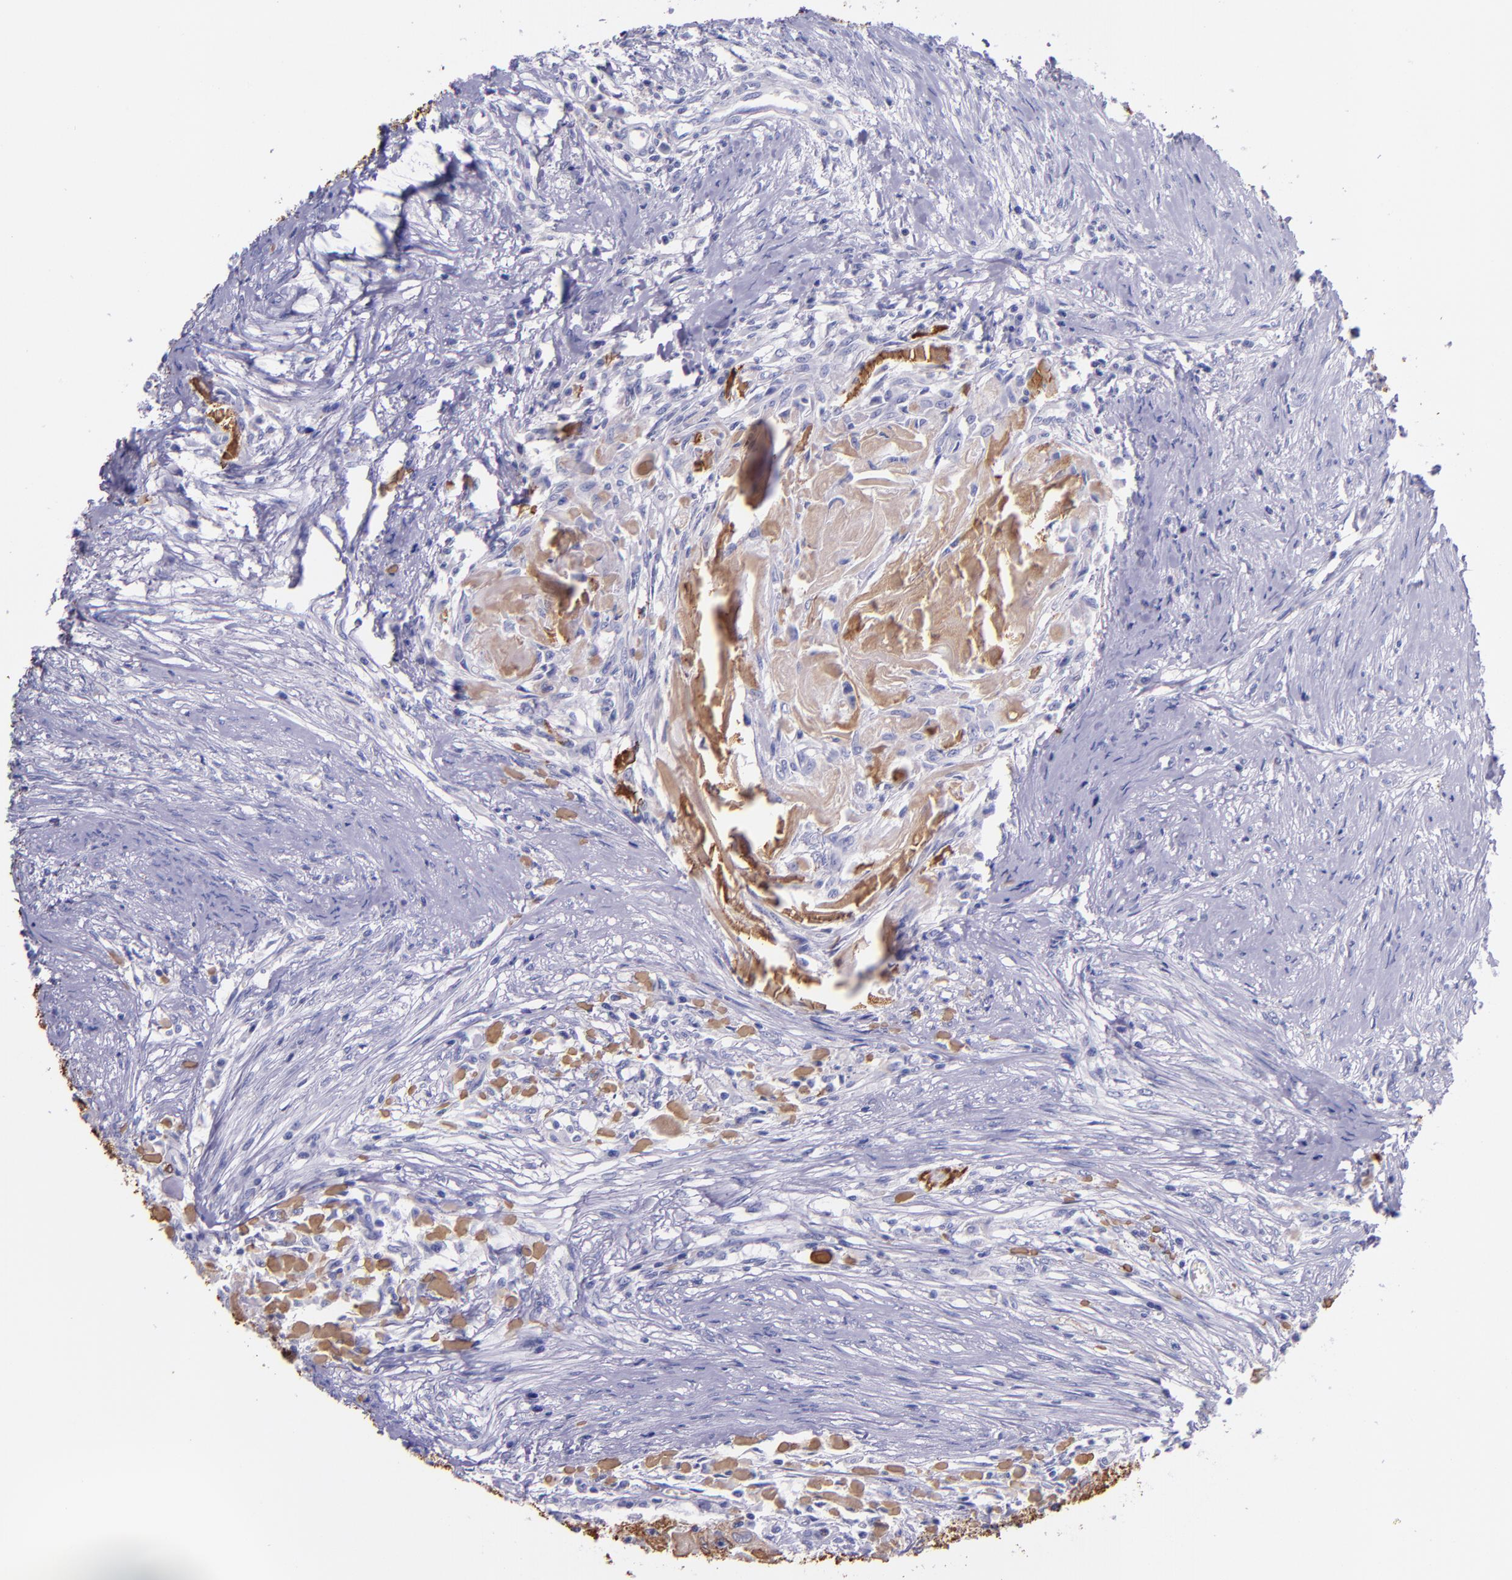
{"staining": {"intensity": "moderate", "quantity": ">75%", "location": "cytoplasmic/membranous"}, "tissue": "head and neck cancer", "cell_type": "Tumor cells", "image_type": "cancer", "snomed": [{"axis": "morphology", "description": "Squamous cell carcinoma, NOS"}, {"axis": "topography", "description": "Head-Neck"}], "caption": "Moderate cytoplasmic/membranous expression is appreciated in approximately >75% of tumor cells in head and neck cancer (squamous cell carcinoma).", "gene": "KRT4", "patient": {"sex": "male", "age": 64}}